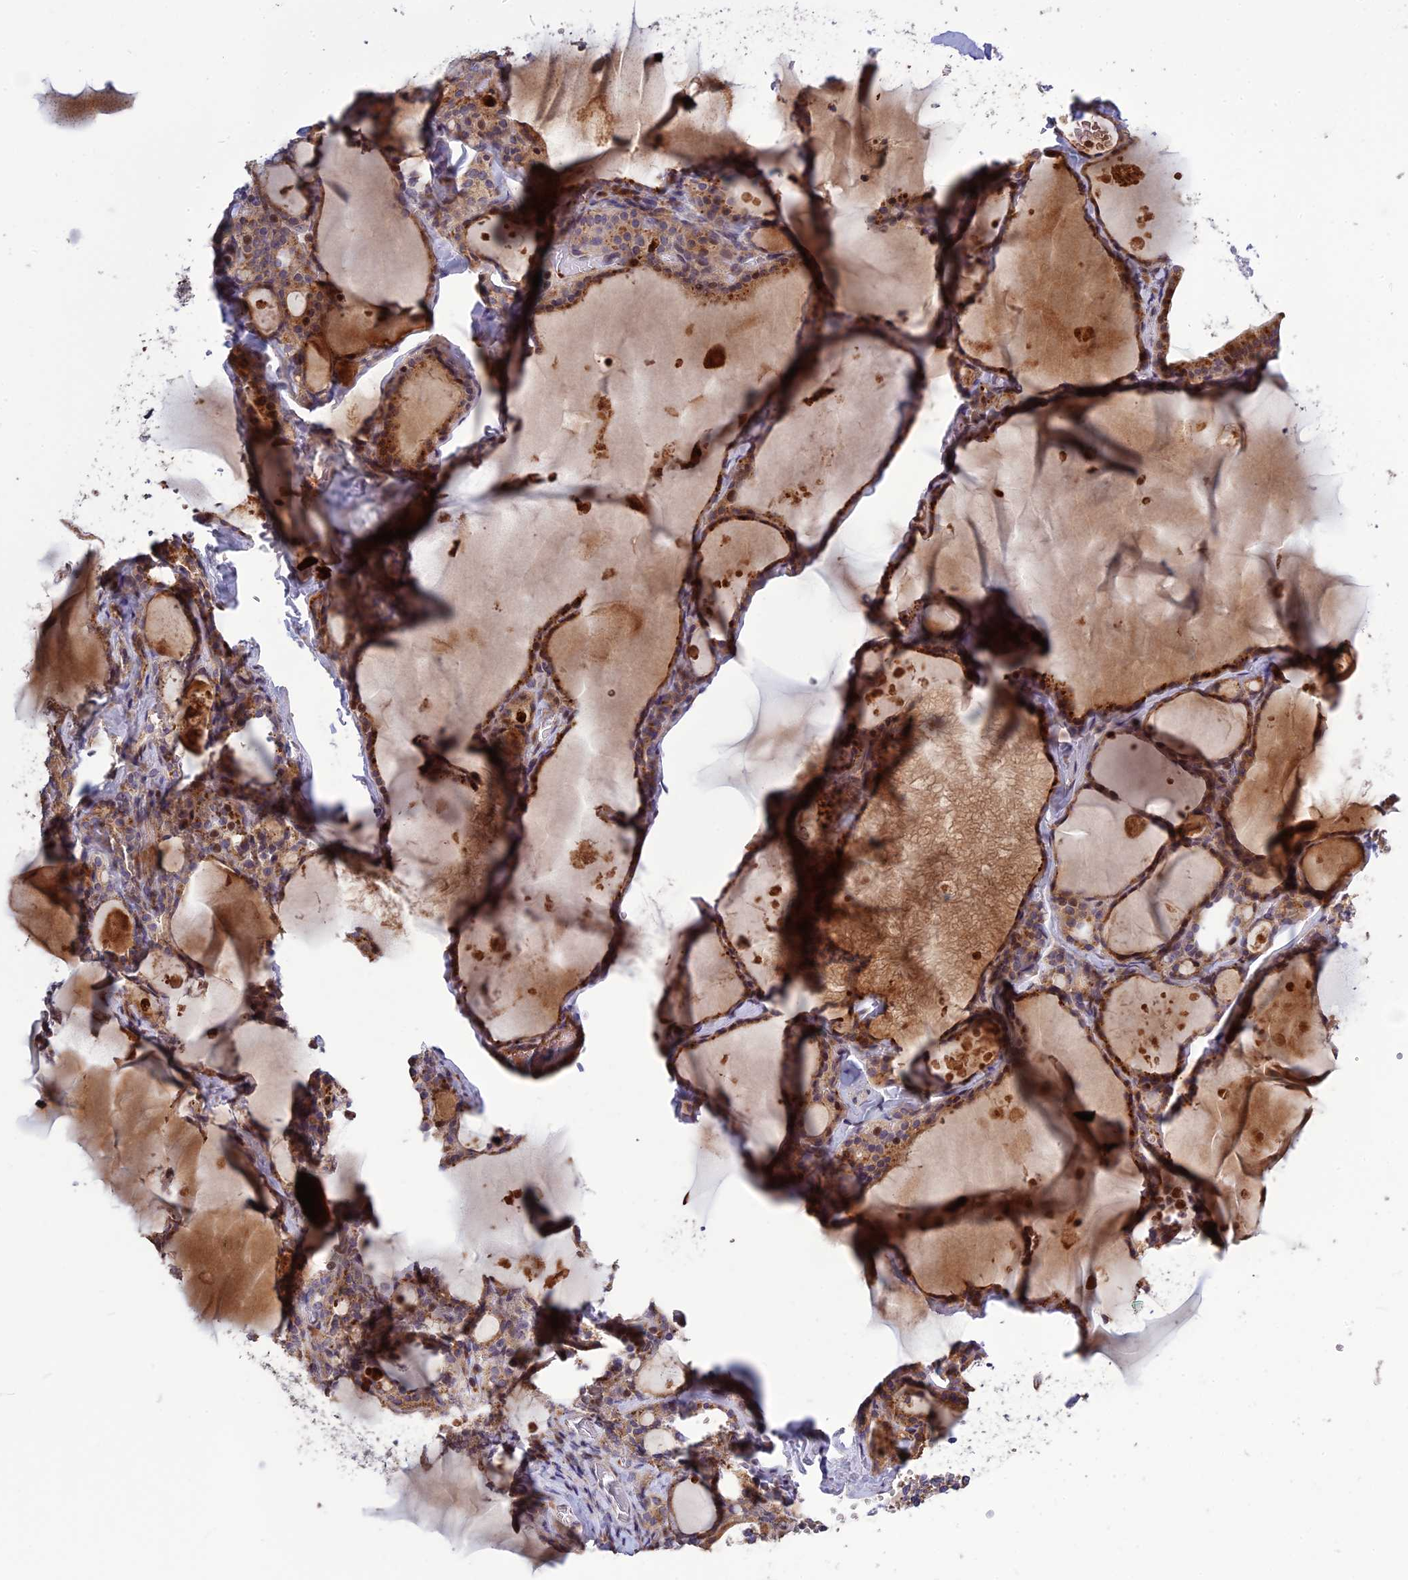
{"staining": {"intensity": "moderate", "quantity": ">75%", "location": "cytoplasmic/membranous"}, "tissue": "thyroid gland", "cell_type": "Glandular cells", "image_type": "normal", "snomed": [{"axis": "morphology", "description": "Normal tissue, NOS"}, {"axis": "topography", "description": "Thyroid gland"}], "caption": "Immunohistochemistry photomicrograph of unremarkable thyroid gland stained for a protein (brown), which shows medium levels of moderate cytoplasmic/membranous expression in about >75% of glandular cells.", "gene": "SPG21", "patient": {"sex": "male", "age": 56}}